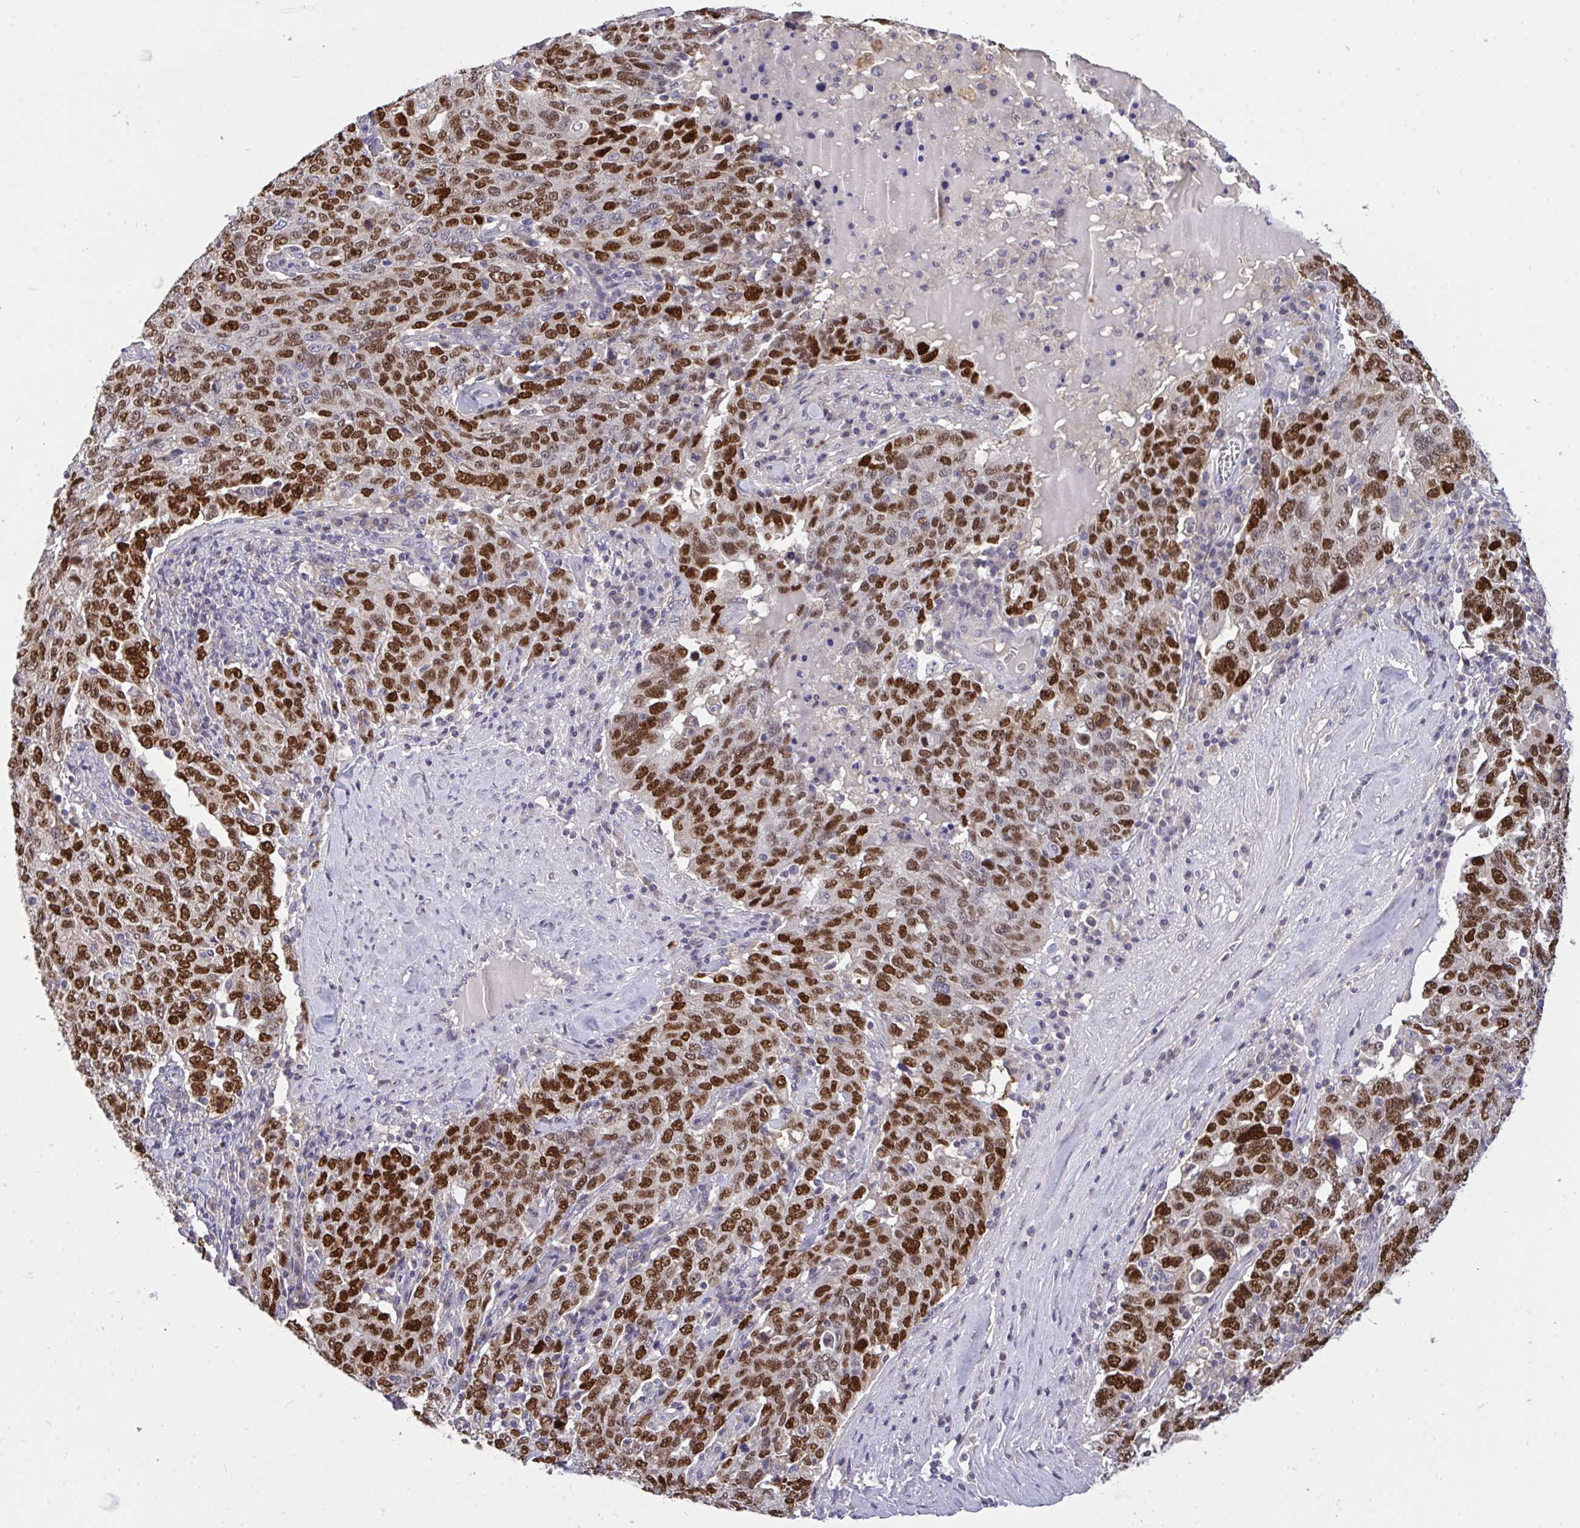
{"staining": {"intensity": "strong", "quantity": ">75%", "location": "nuclear"}, "tissue": "ovarian cancer", "cell_type": "Tumor cells", "image_type": "cancer", "snomed": [{"axis": "morphology", "description": "Carcinoma, endometroid"}, {"axis": "topography", "description": "Ovary"}], "caption": "The micrograph shows a brown stain indicating the presence of a protein in the nuclear of tumor cells in ovarian cancer.", "gene": "C19orf54", "patient": {"sex": "female", "age": 62}}